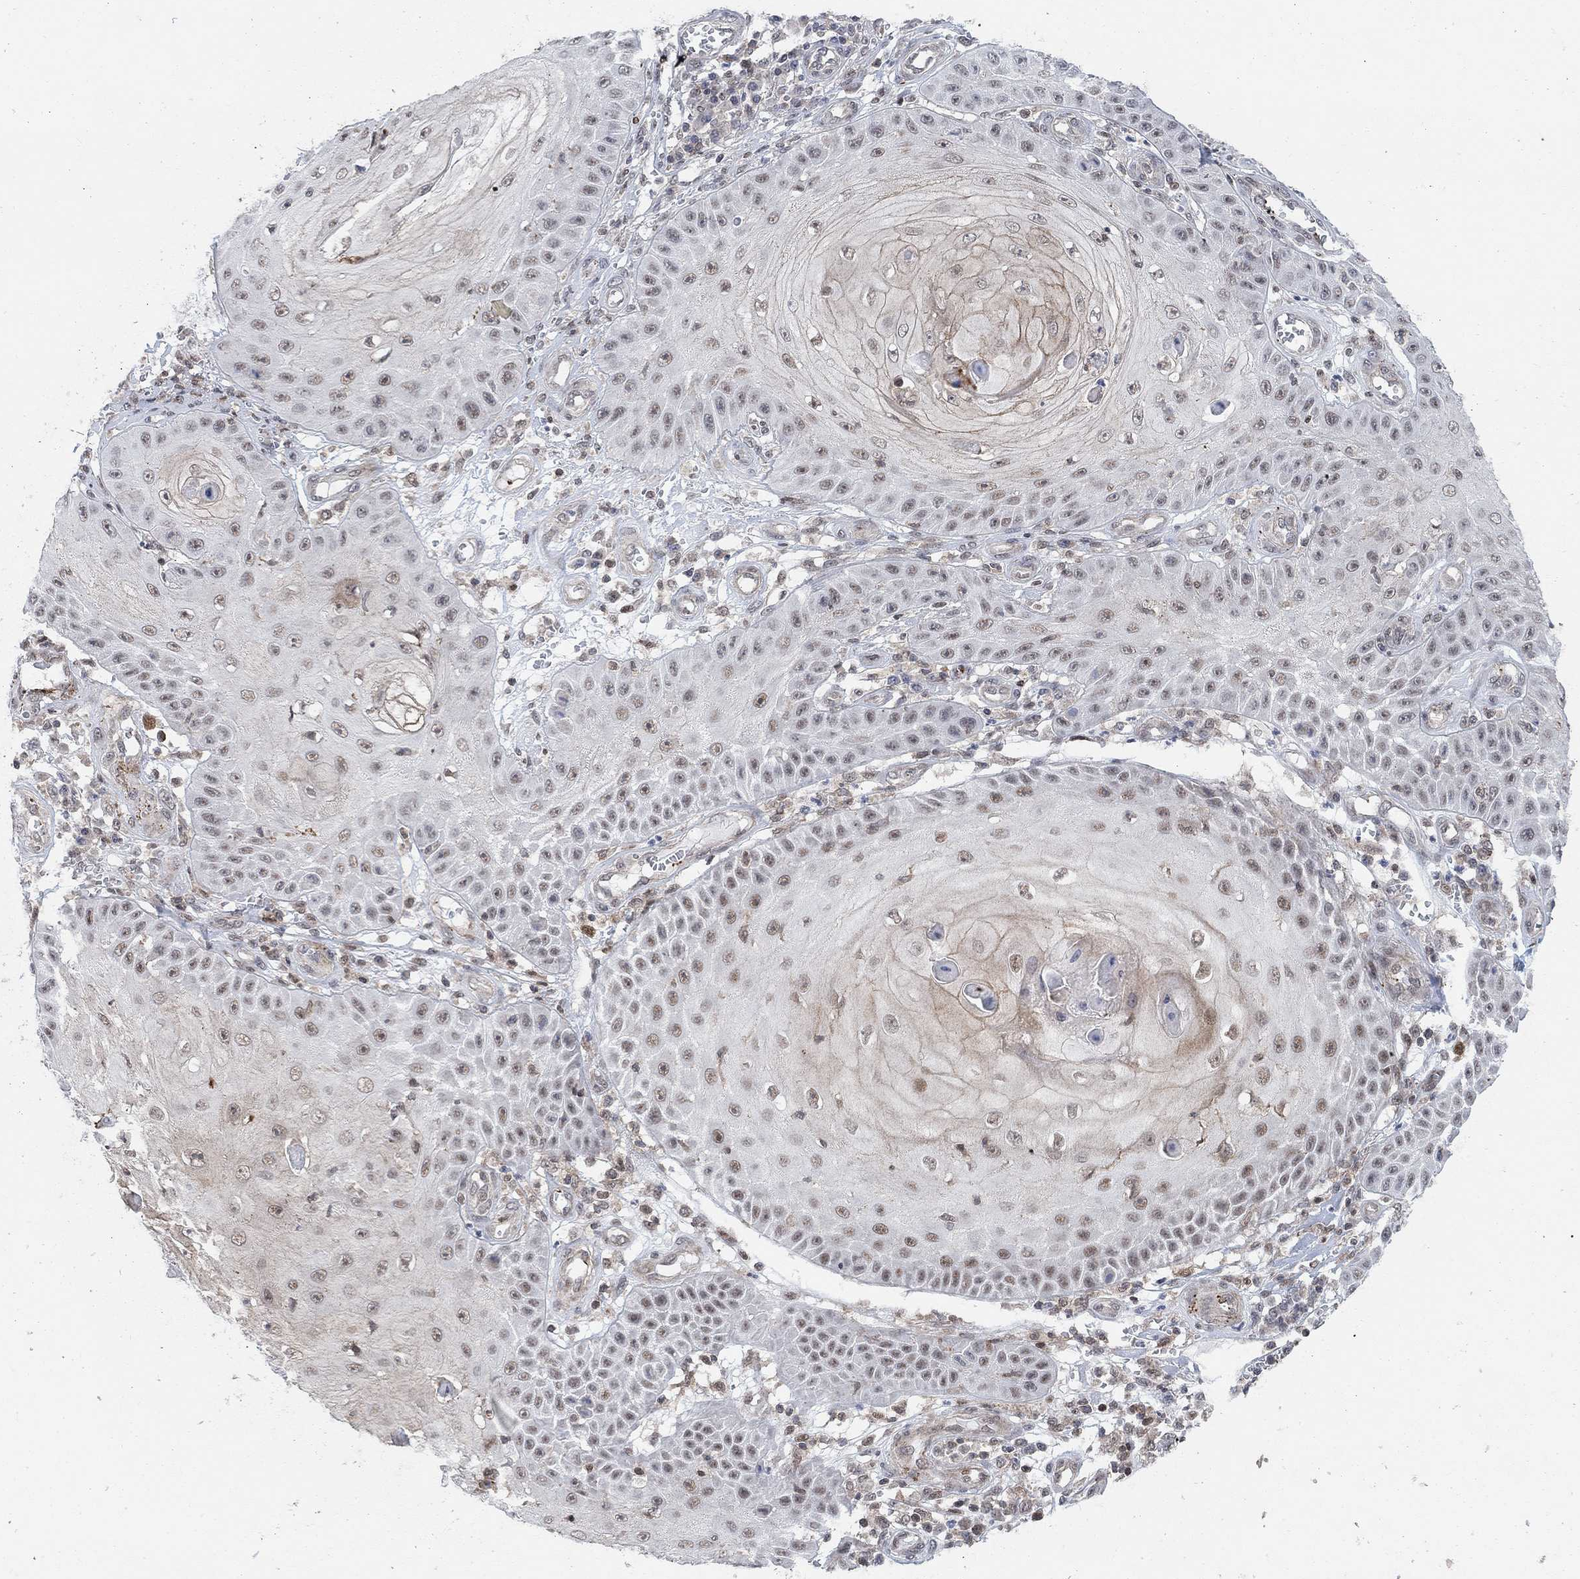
{"staining": {"intensity": "moderate", "quantity": "<25%", "location": "nuclear"}, "tissue": "skin cancer", "cell_type": "Tumor cells", "image_type": "cancer", "snomed": [{"axis": "morphology", "description": "Squamous cell carcinoma, NOS"}, {"axis": "topography", "description": "Skin"}], "caption": "Human skin cancer (squamous cell carcinoma) stained with a brown dye exhibits moderate nuclear positive positivity in approximately <25% of tumor cells.", "gene": "PWWP2B", "patient": {"sex": "male", "age": 70}}